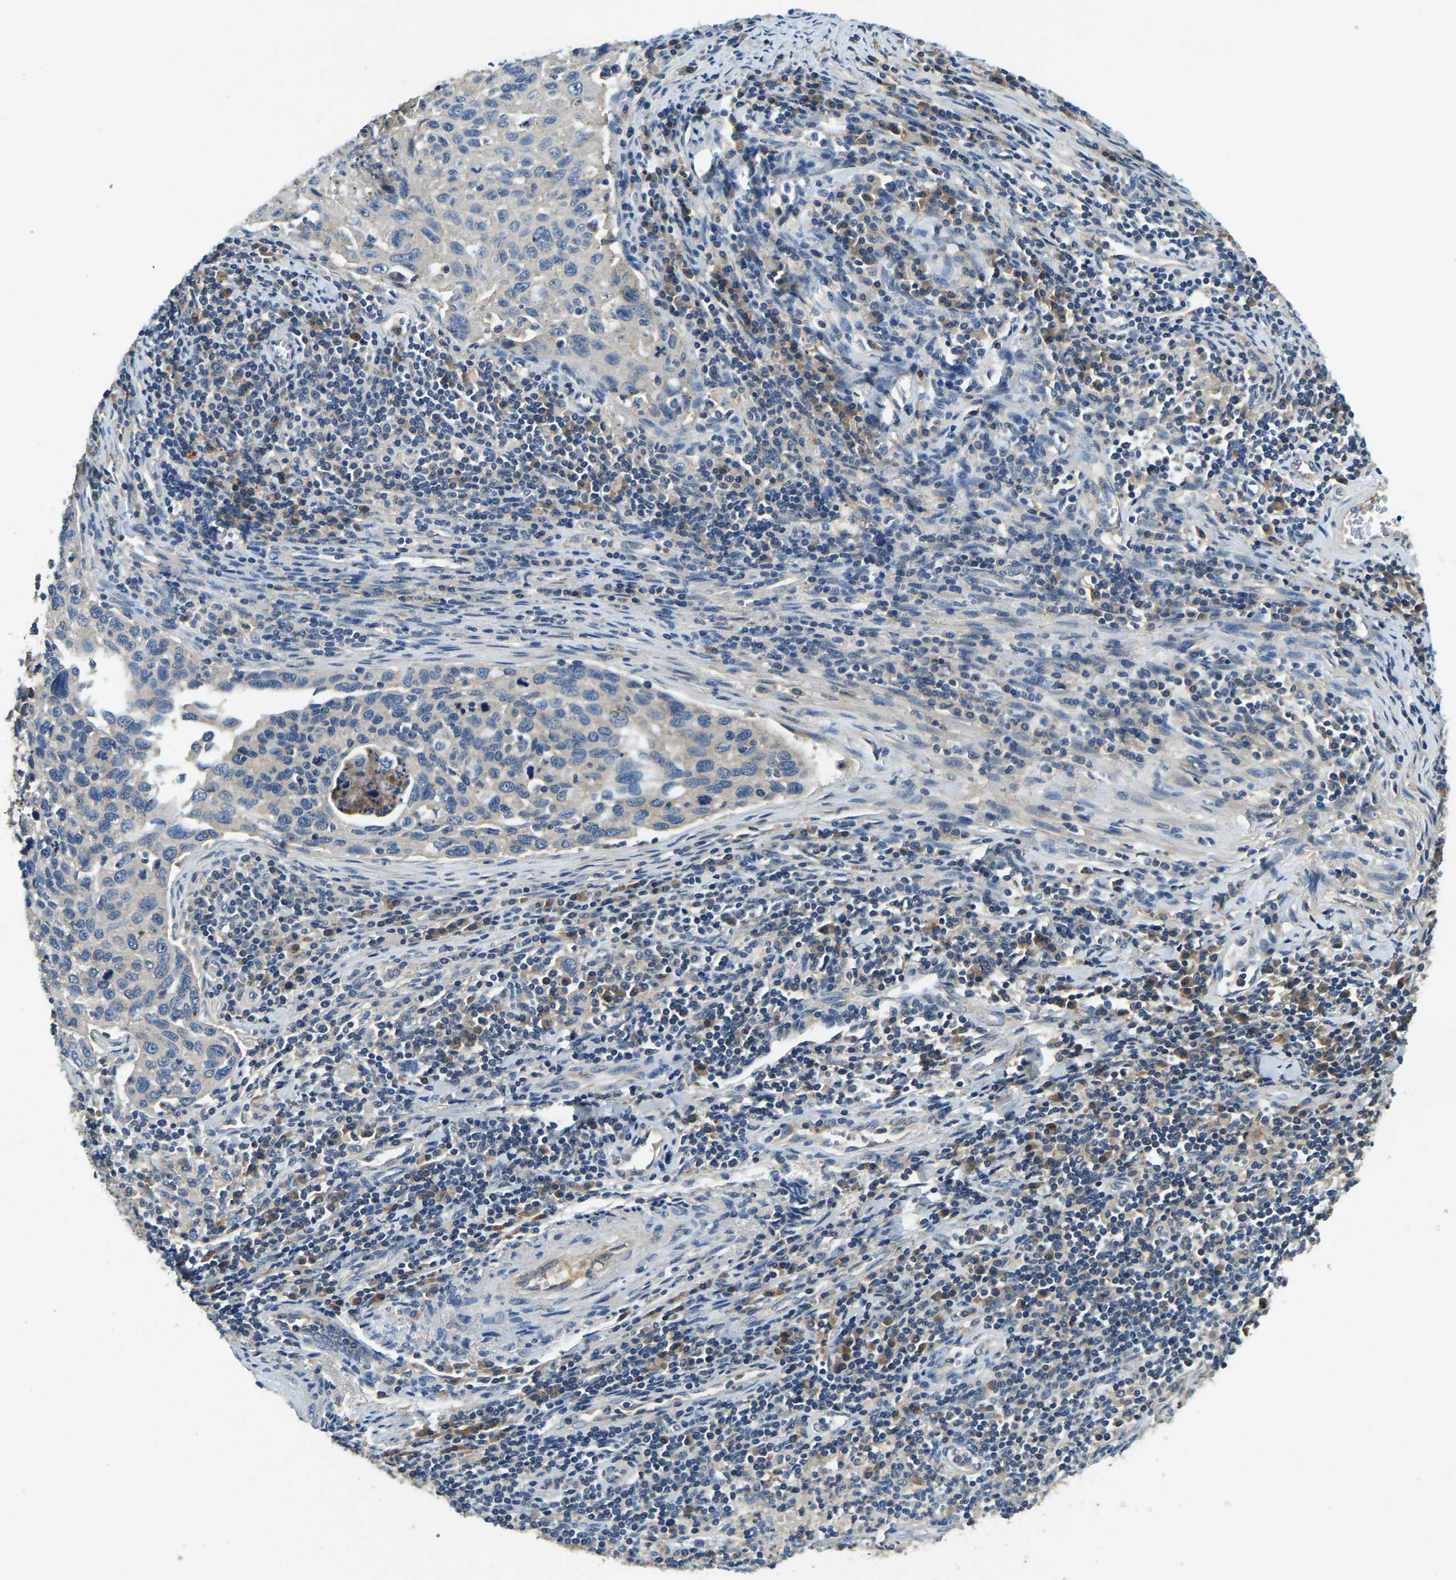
{"staining": {"intensity": "negative", "quantity": "none", "location": "none"}, "tissue": "cervical cancer", "cell_type": "Tumor cells", "image_type": "cancer", "snomed": [{"axis": "morphology", "description": "Squamous cell carcinoma, NOS"}, {"axis": "topography", "description": "Cervix"}], "caption": "Image shows no protein staining in tumor cells of cervical cancer (squamous cell carcinoma) tissue.", "gene": "ATP8B1", "patient": {"sex": "female", "age": 53}}